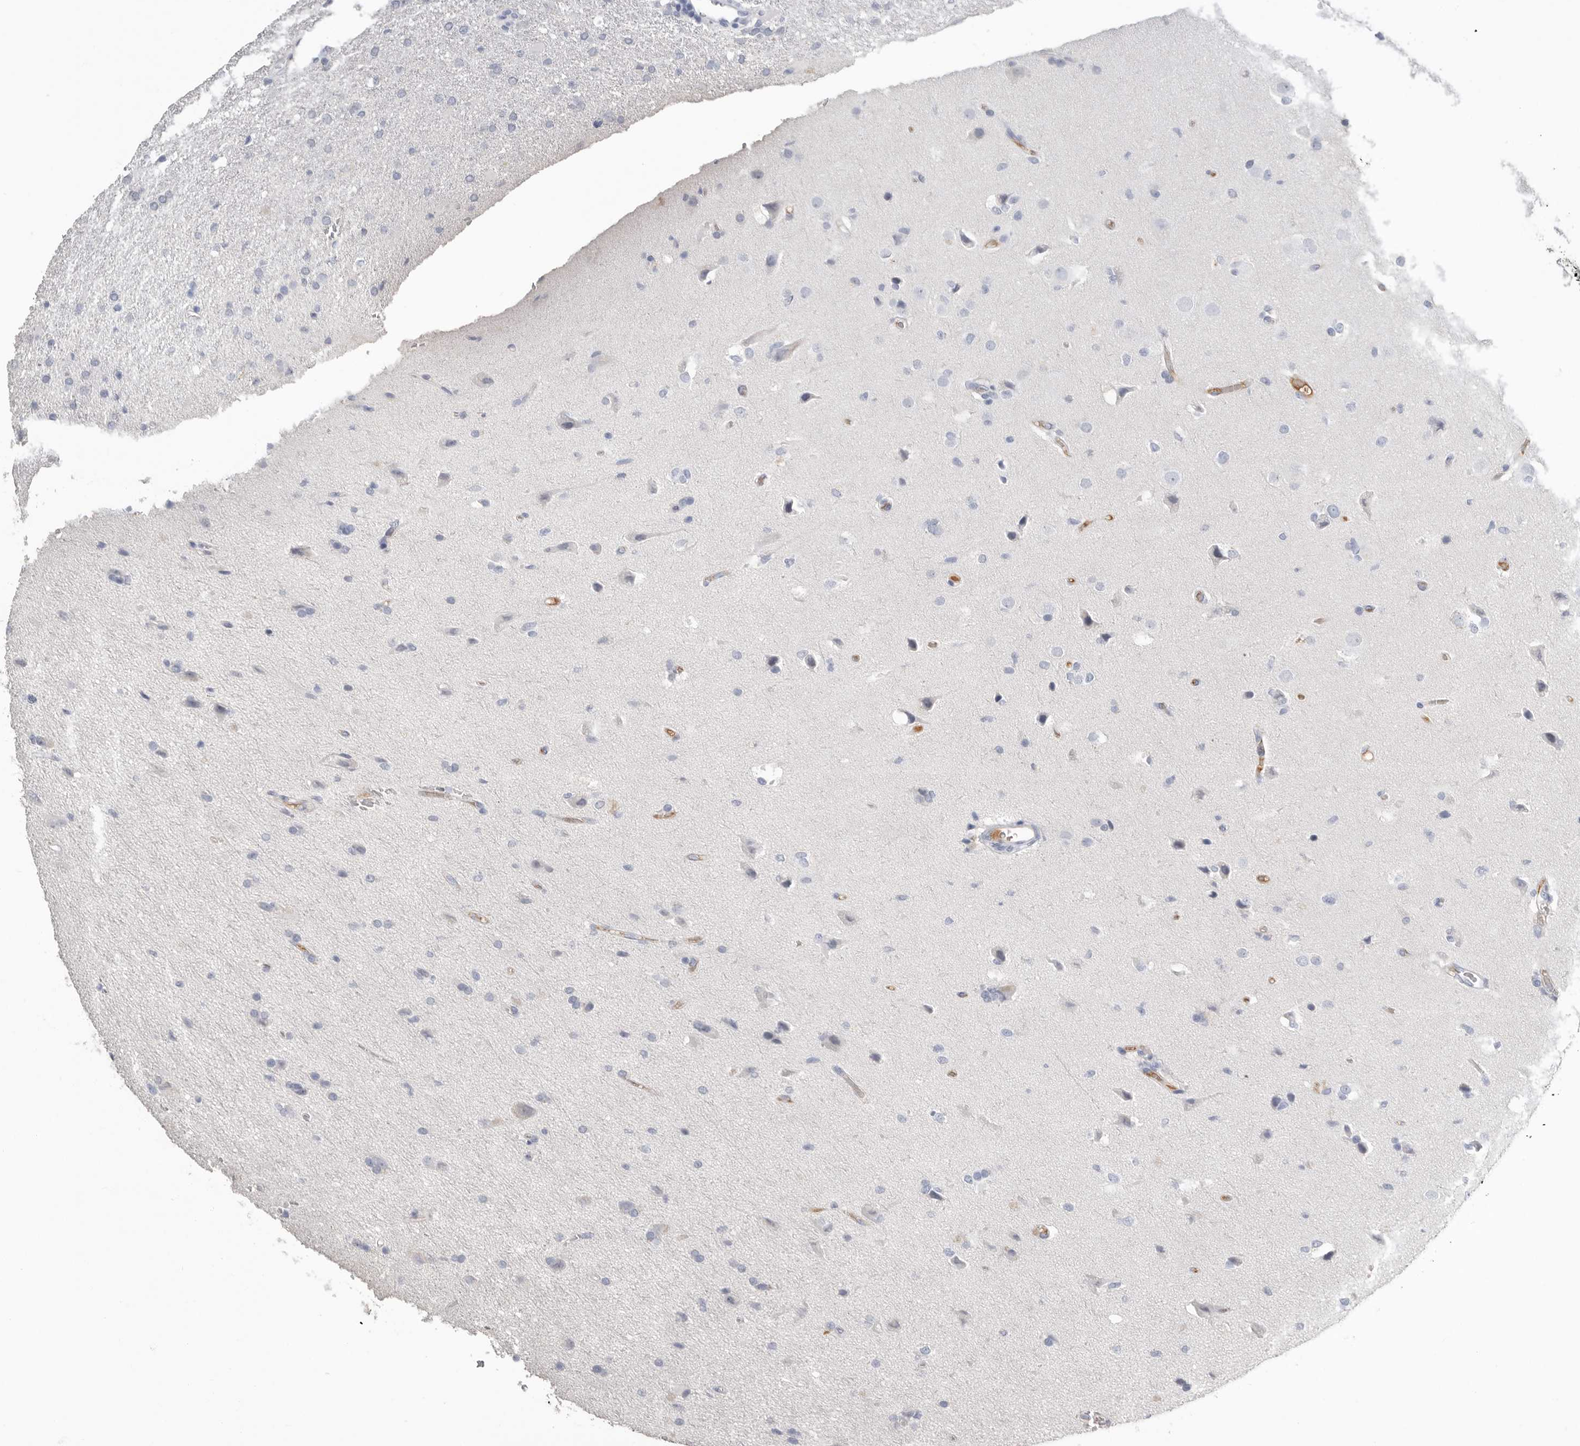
{"staining": {"intensity": "negative", "quantity": "none", "location": "none"}, "tissue": "glioma", "cell_type": "Tumor cells", "image_type": "cancer", "snomed": [{"axis": "morphology", "description": "Glioma, malignant, High grade"}, {"axis": "topography", "description": "Brain"}], "caption": "IHC image of malignant glioma (high-grade) stained for a protein (brown), which shows no positivity in tumor cells.", "gene": "APOA2", "patient": {"sex": "female", "age": 57}}